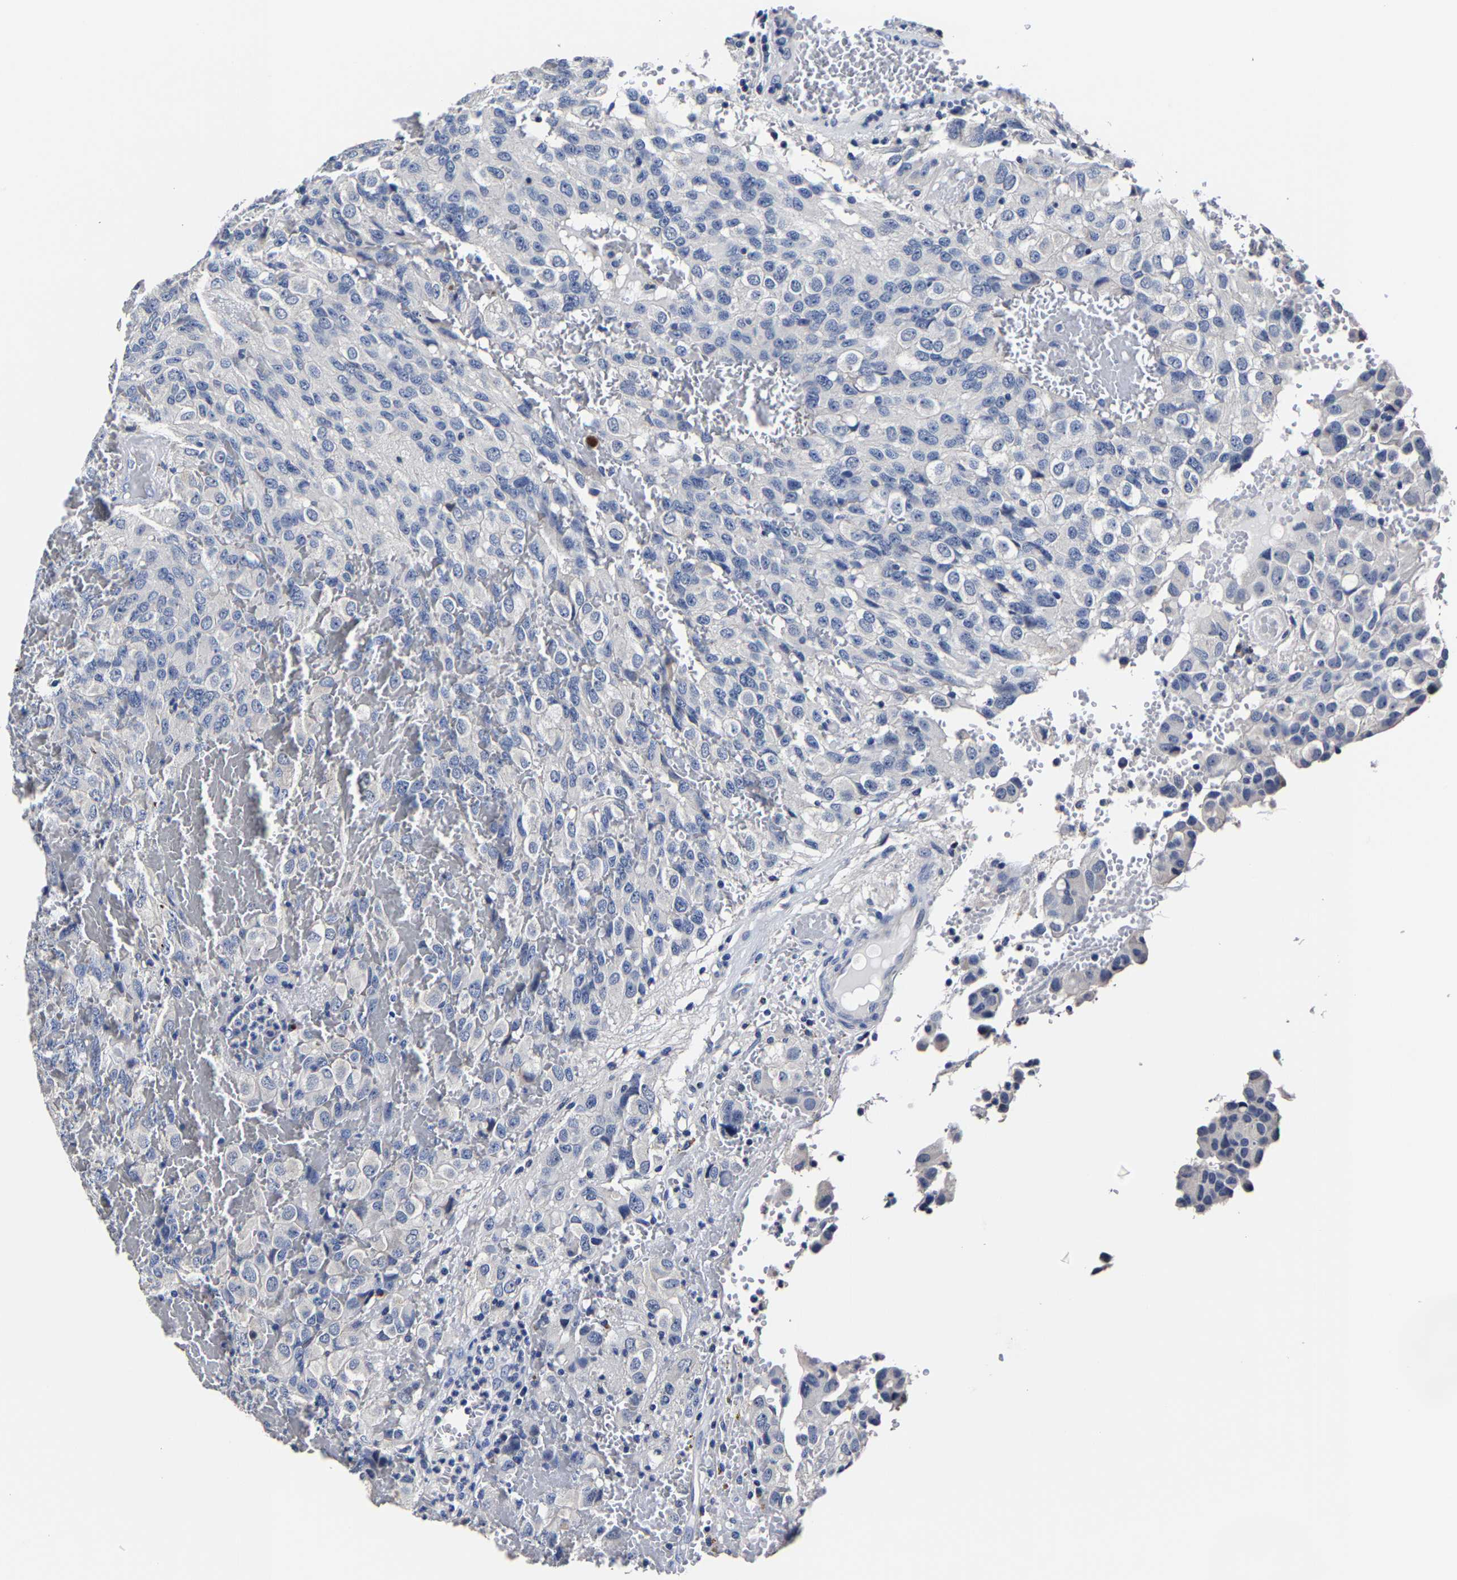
{"staining": {"intensity": "negative", "quantity": "none", "location": "none"}, "tissue": "glioma", "cell_type": "Tumor cells", "image_type": "cancer", "snomed": [{"axis": "morphology", "description": "Glioma, malignant, High grade"}, {"axis": "topography", "description": "Brain"}], "caption": "This is a photomicrograph of immunohistochemistry (IHC) staining of malignant glioma (high-grade), which shows no positivity in tumor cells. (IHC, brightfield microscopy, high magnification).", "gene": "AKAP4", "patient": {"sex": "male", "age": 32}}